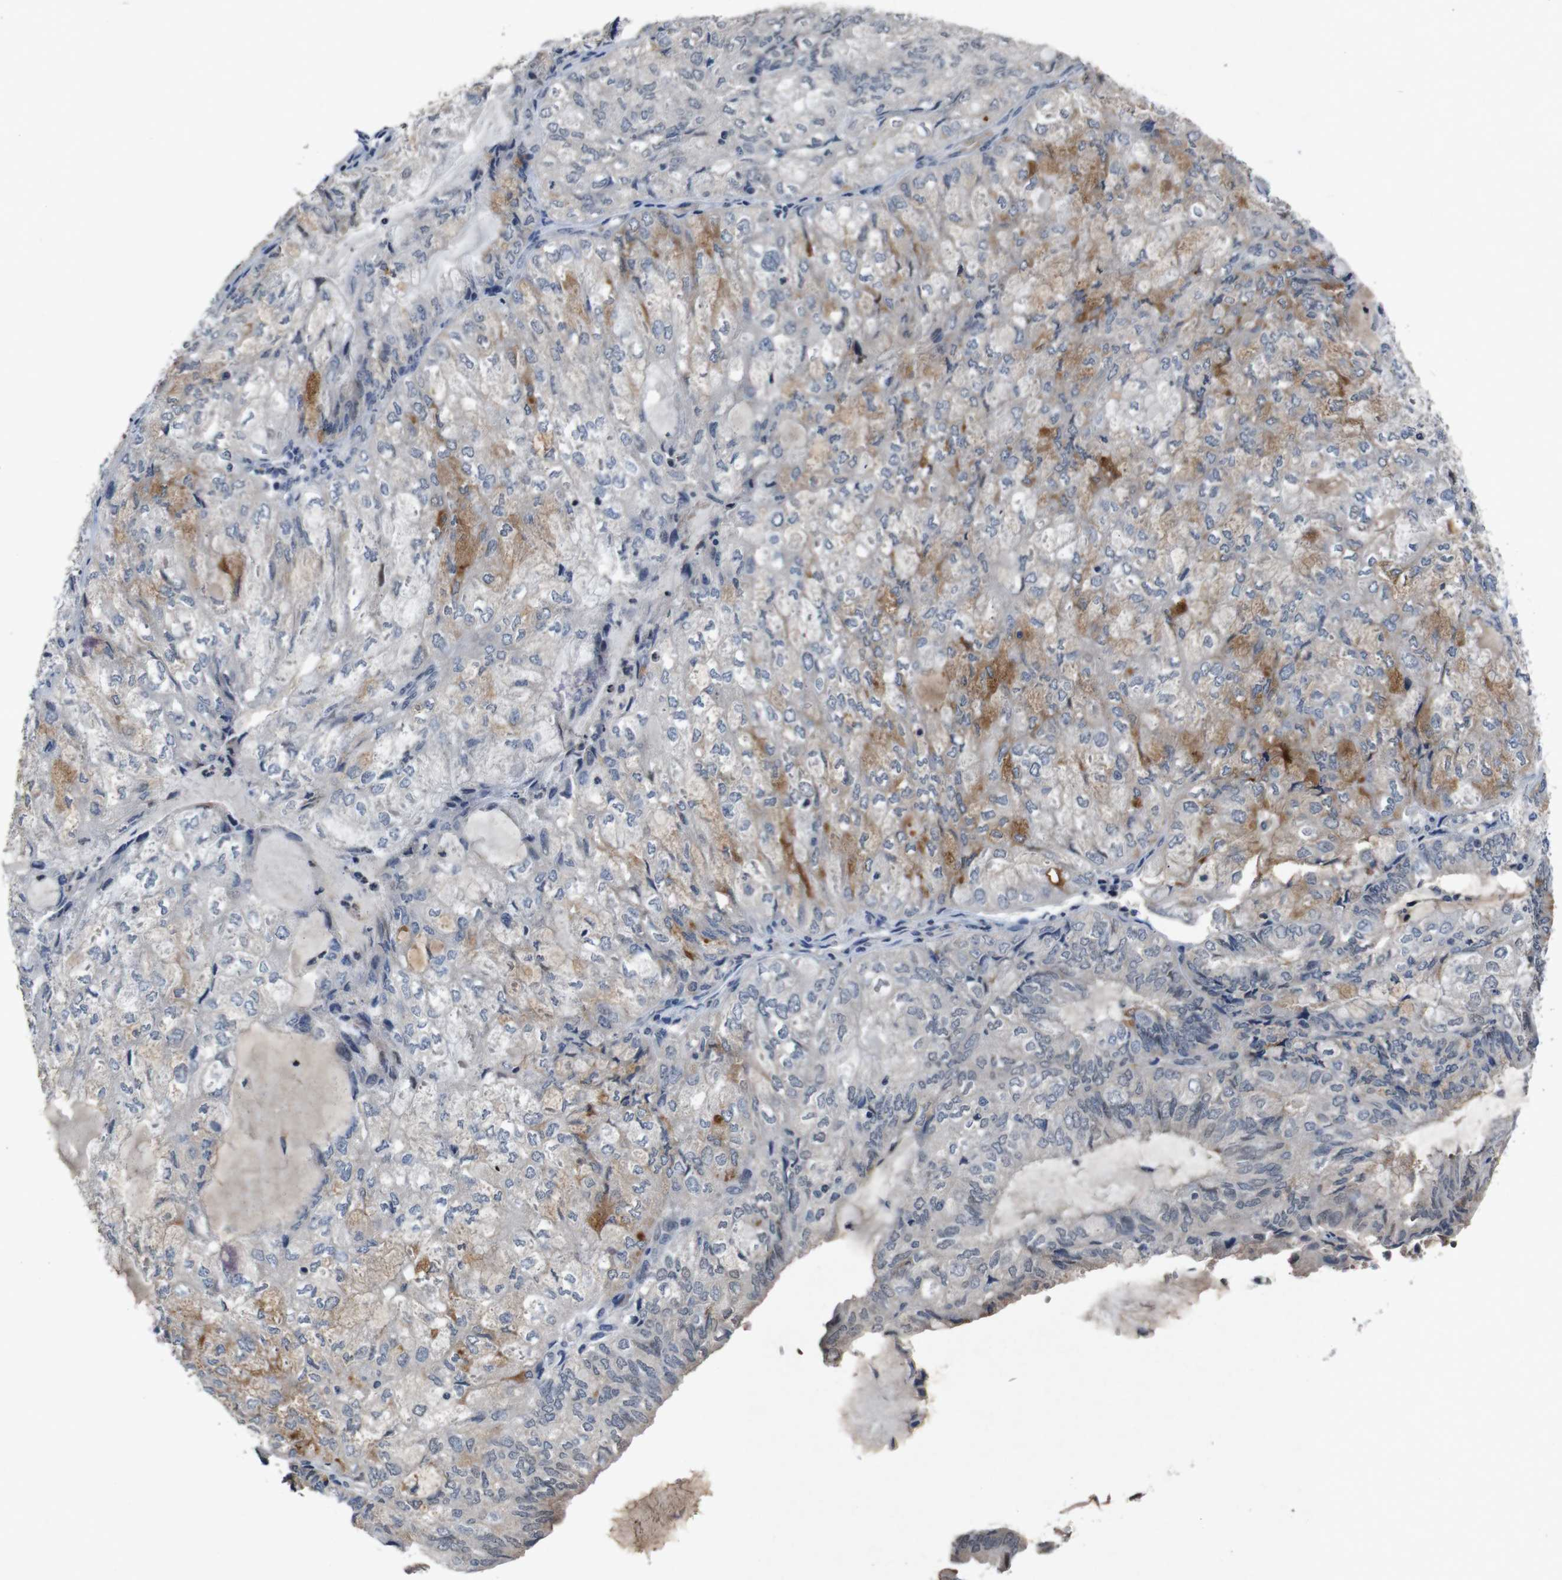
{"staining": {"intensity": "moderate", "quantity": "<25%", "location": "cytoplasmic/membranous"}, "tissue": "endometrial cancer", "cell_type": "Tumor cells", "image_type": "cancer", "snomed": [{"axis": "morphology", "description": "Adenocarcinoma, NOS"}, {"axis": "topography", "description": "Endometrium"}], "caption": "Endometrial cancer stained with a protein marker displays moderate staining in tumor cells.", "gene": "AKT3", "patient": {"sex": "female", "age": 81}}